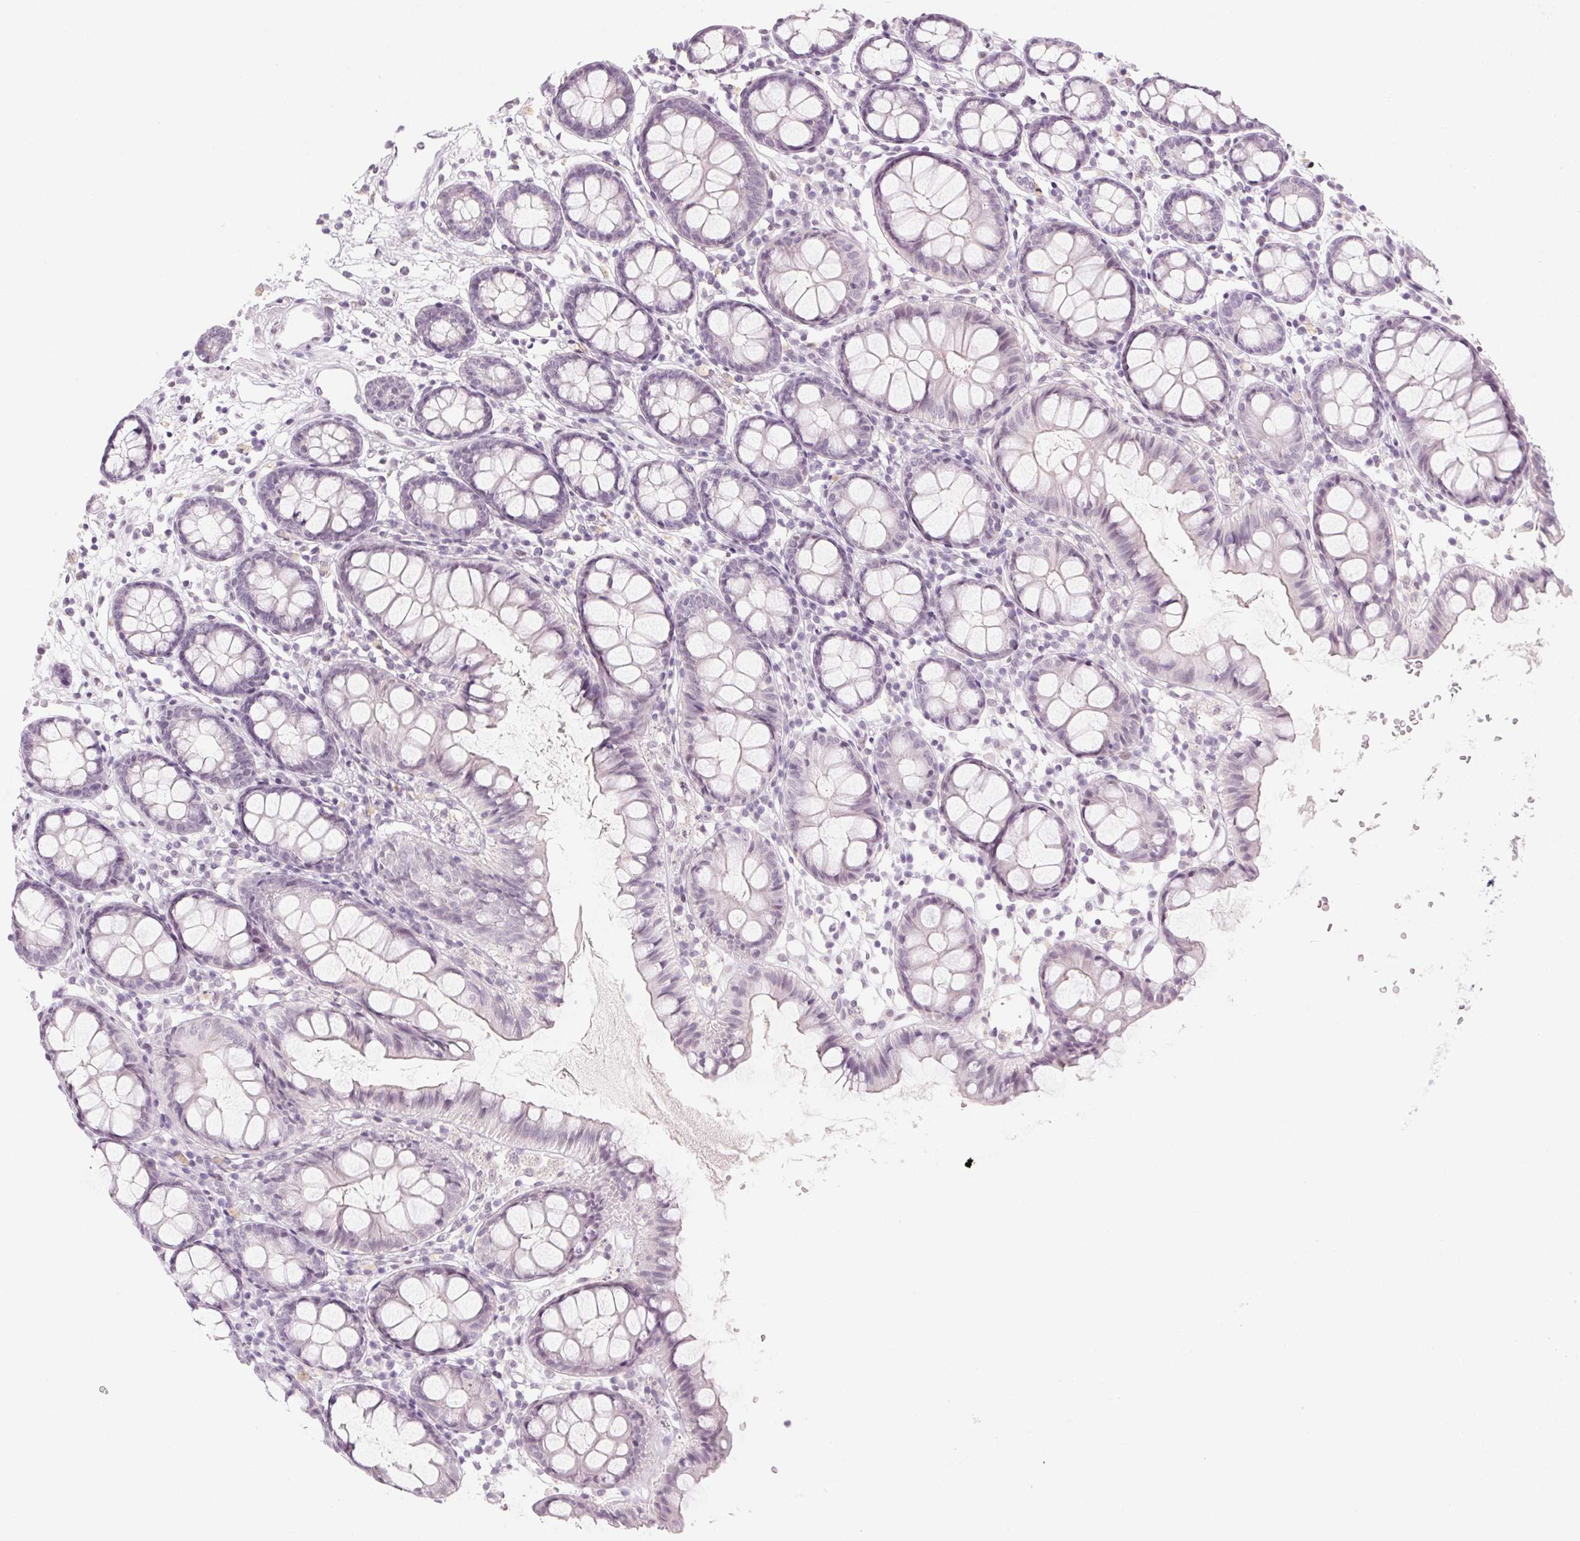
{"staining": {"intensity": "negative", "quantity": "none", "location": "none"}, "tissue": "colon", "cell_type": "Endothelial cells", "image_type": "normal", "snomed": [{"axis": "morphology", "description": "Normal tissue, NOS"}, {"axis": "topography", "description": "Colon"}], "caption": "Benign colon was stained to show a protein in brown. There is no significant expression in endothelial cells. (Stains: DAB (3,3'-diaminobenzidine) IHC with hematoxylin counter stain, Microscopy: brightfield microscopy at high magnification).", "gene": "KCNQ2", "patient": {"sex": "female", "age": 84}}